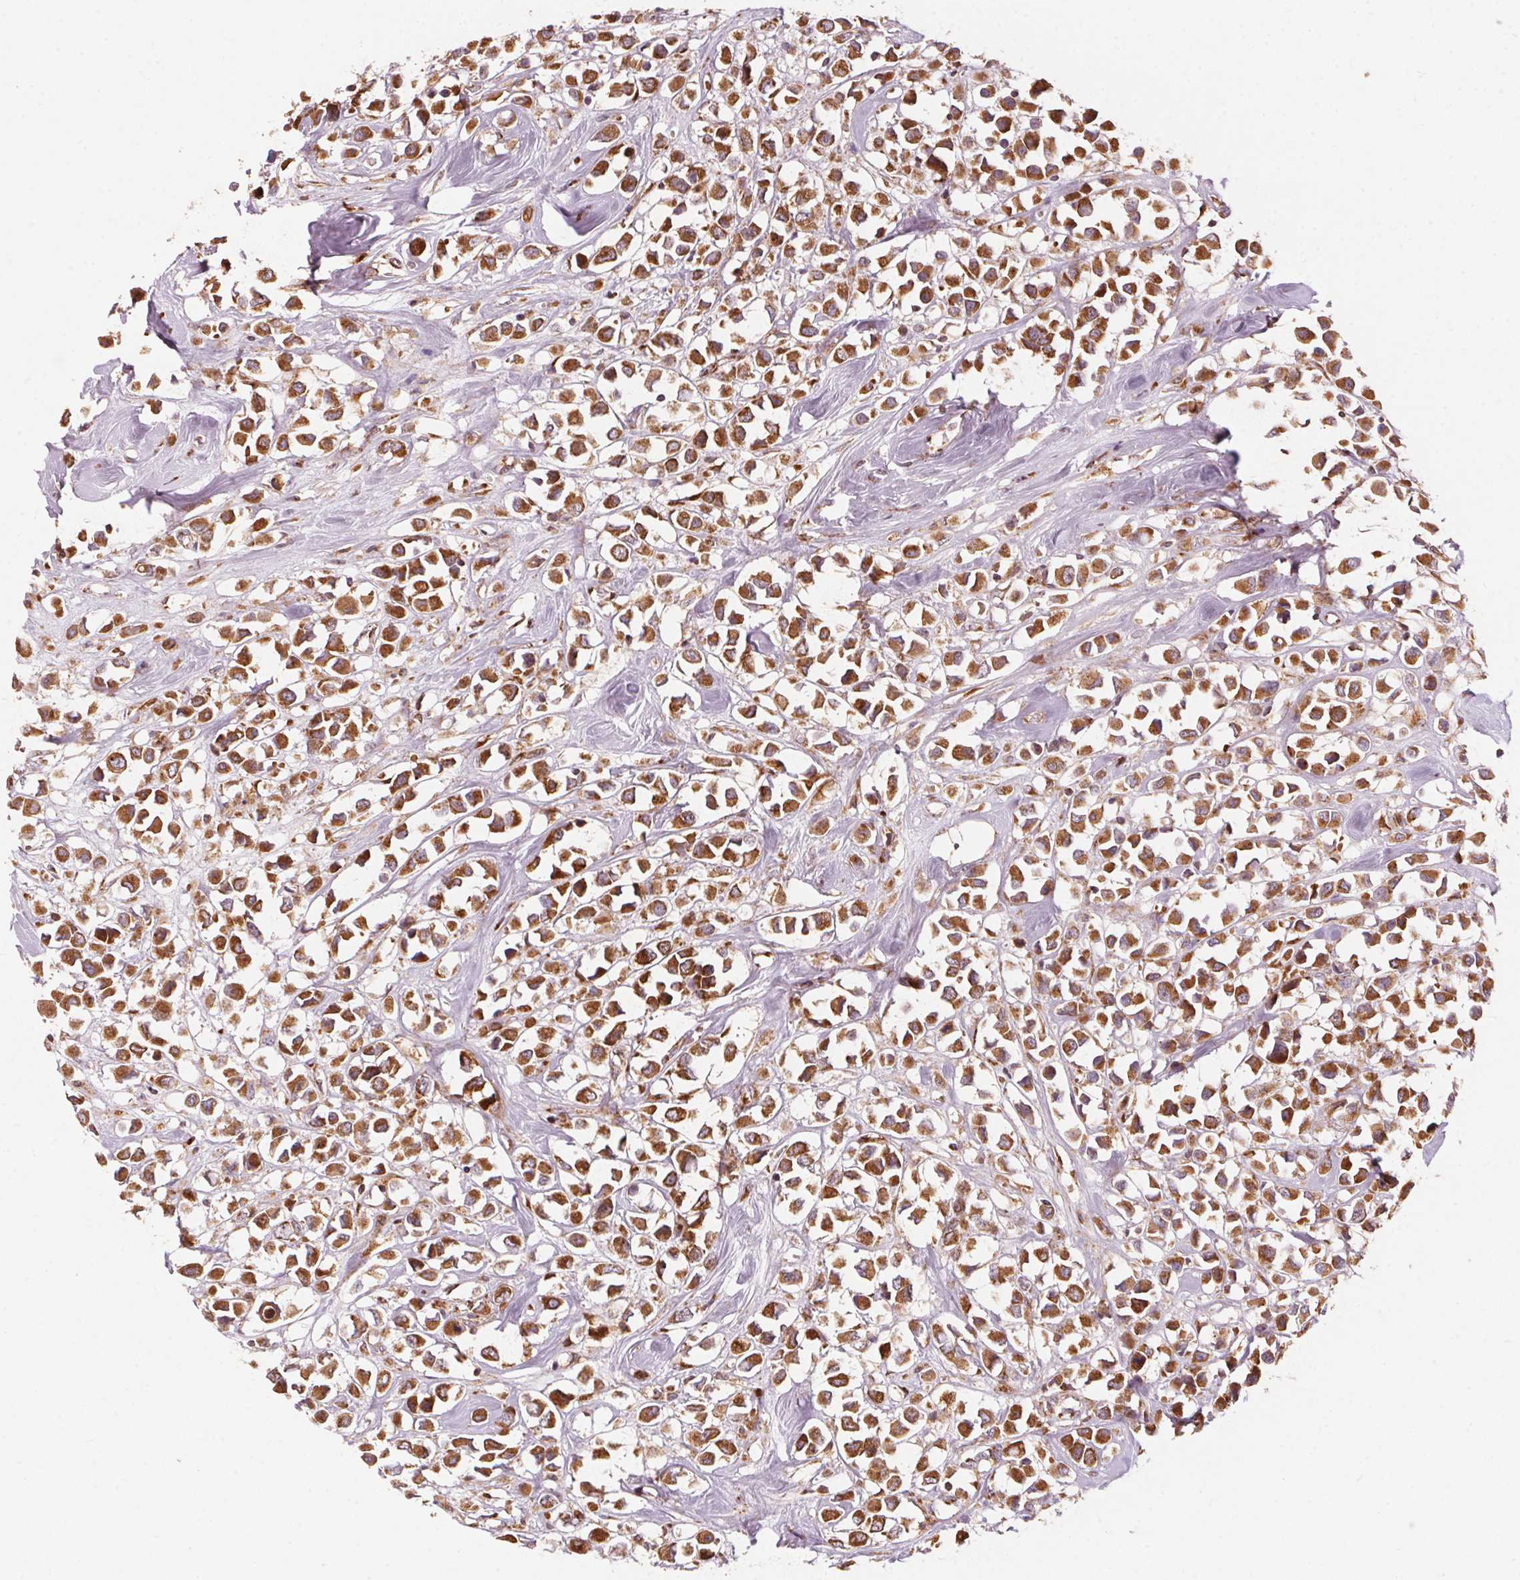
{"staining": {"intensity": "strong", "quantity": ">75%", "location": "cytoplasmic/membranous"}, "tissue": "breast cancer", "cell_type": "Tumor cells", "image_type": "cancer", "snomed": [{"axis": "morphology", "description": "Duct carcinoma"}, {"axis": "topography", "description": "Breast"}], "caption": "Protein staining of breast intraductal carcinoma tissue displays strong cytoplasmic/membranous expression in approximately >75% of tumor cells.", "gene": "TOMM70", "patient": {"sex": "female", "age": 61}}